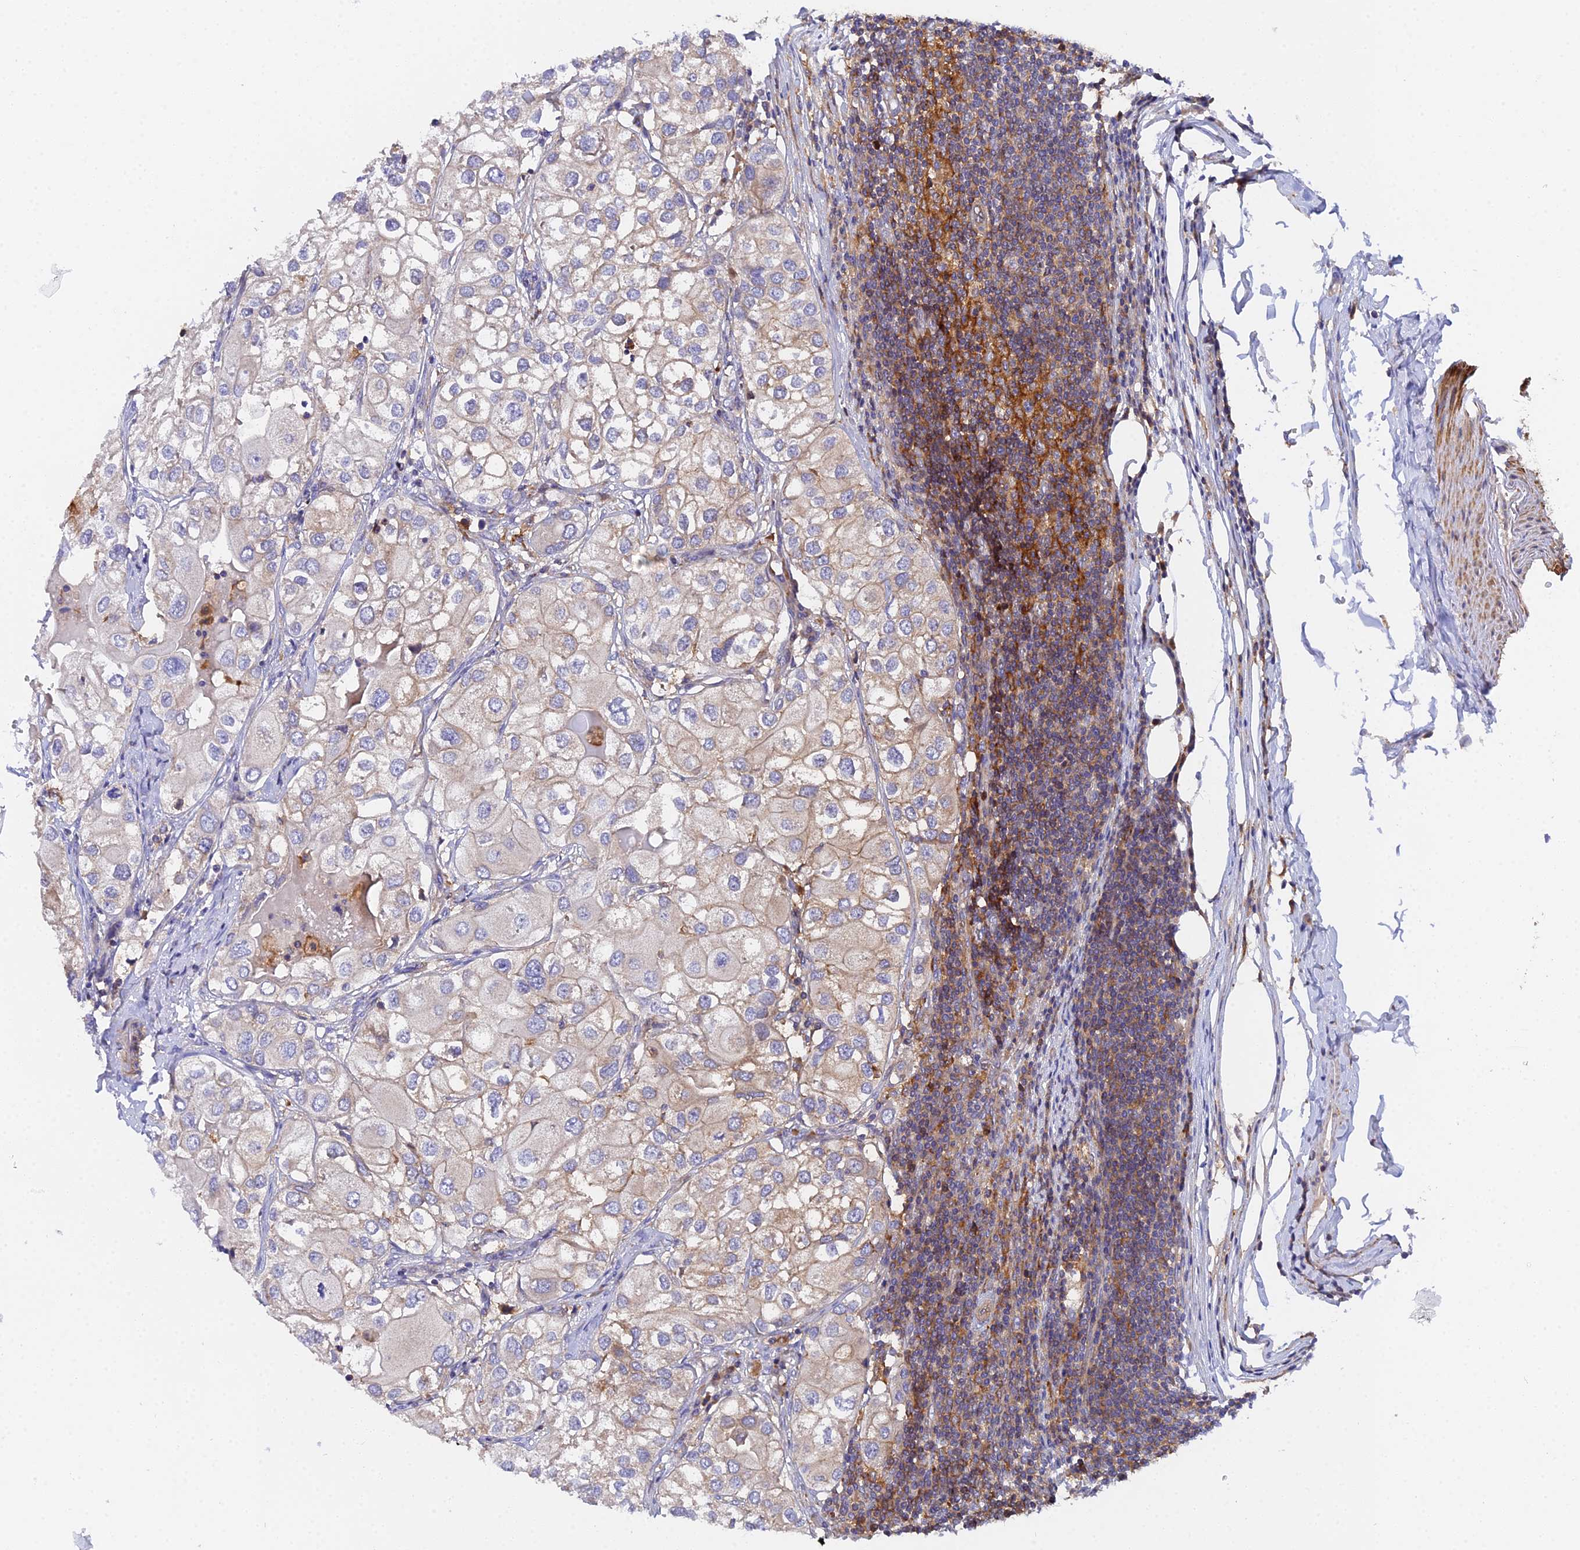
{"staining": {"intensity": "weak", "quantity": "25%-75%", "location": "cytoplasmic/membranous"}, "tissue": "urothelial cancer", "cell_type": "Tumor cells", "image_type": "cancer", "snomed": [{"axis": "morphology", "description": "Urothelial carcinoma, High grade"}, {"axis": "topography", "description": "Urinary bladder"}], "caption": "About 25%-75% of tumor cells in urothelial cancer exhibit weak cytoplasmic/membranous protein staining as visualized by brown immunohistochemical staining.", "gene": "GNG5B", "patient": {"sex": "male", "age": 64}}